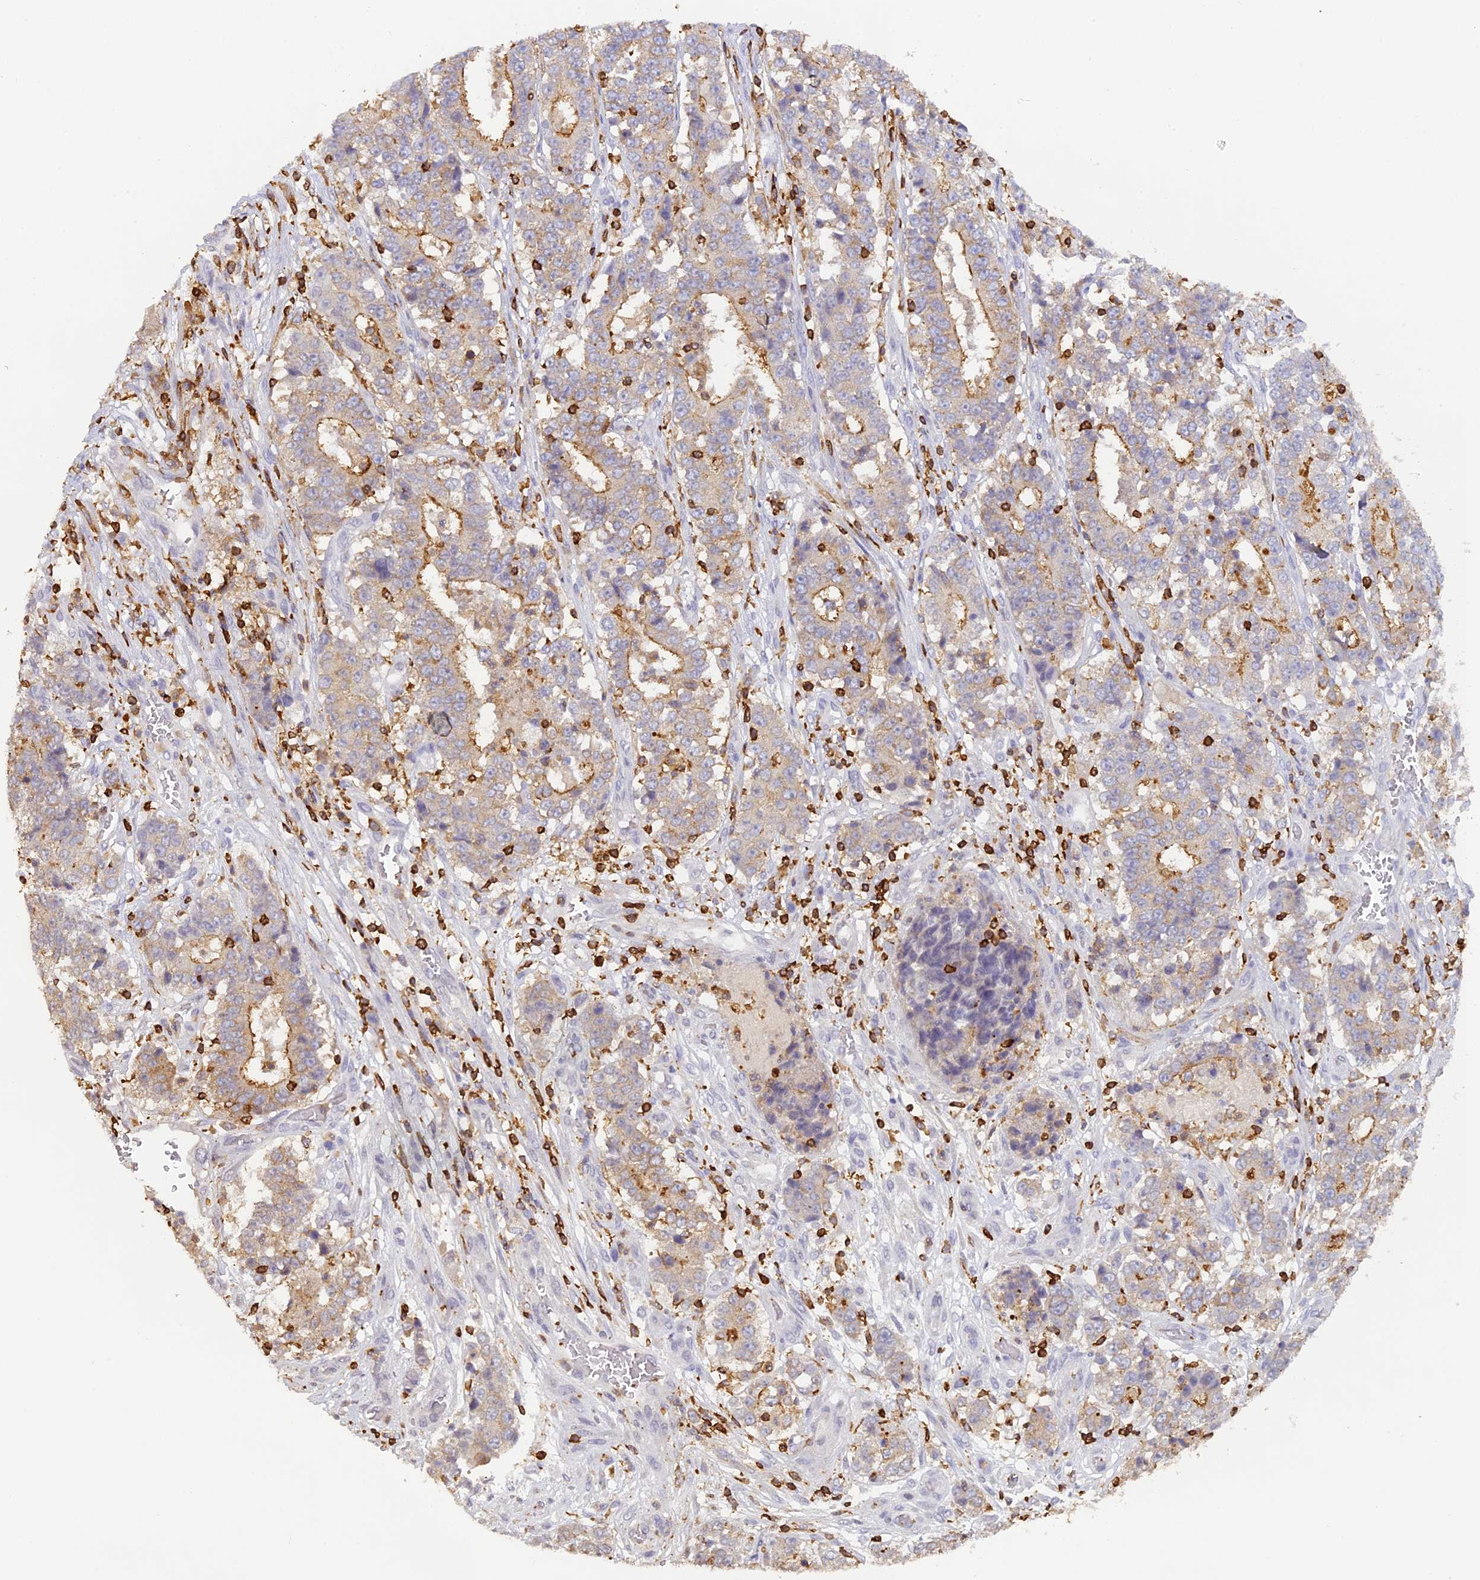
{"staining": {"intensity": "moderate", "quantity": "25%-75%", "location": "cytoplasmic/membranous"}, "tissue": "stomach cancer", "cell_type": "Tumor cells", "image_type": "cancer", "snomed": [{"axis": "morphology", "description": "Adenocarcinoma, NOS"}, {"axis": "topography", "description": "Stomach"}], "caption": "IHC of adenocarcinoma (stomach) exhibits medium levels of moderate cytoplasmic/membranous expression in approximately 25%-75% of tumor cells.", "gene": "FYB1", "patient": {"sex": "male", "age": 59}}